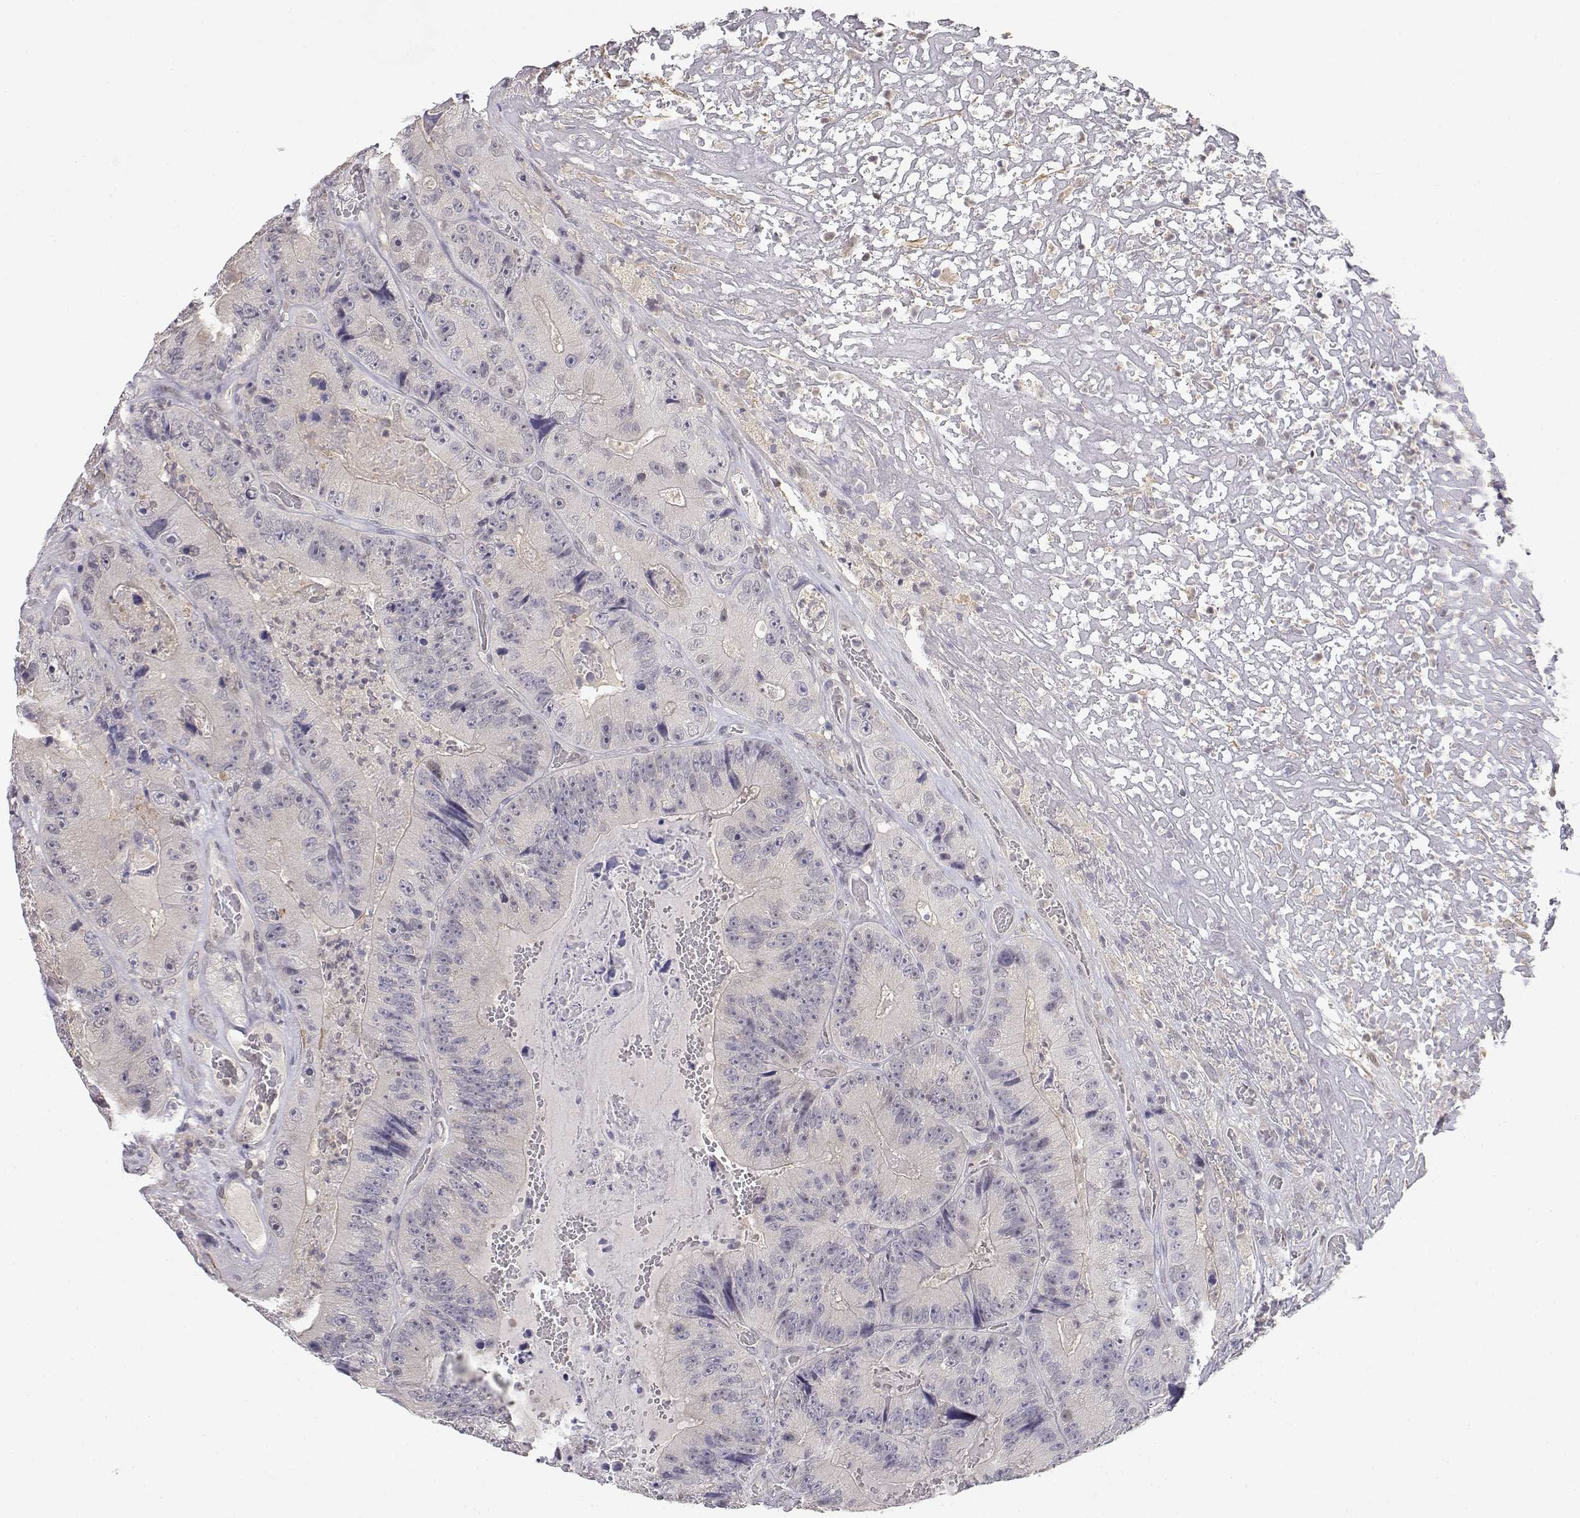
{"staining": {"intensity": "negative", "quantity": "none", "location": "none"}, "tissue": "colorectal cancer", "cell_type": "Tumor cells", "image_type": "cancer", "snomed": [{"axis": "morphology", "description": "Adenocarcinoma, NOS"}, {"axis": "topography", "description": "Colon"}], "caption": "Protein analysis of colorectal cancer (adenocarcinoma) demonstrates no significant expression in tumor cells.", "gene": "ADA", "patient": {"sex": "female", "age": 86}}